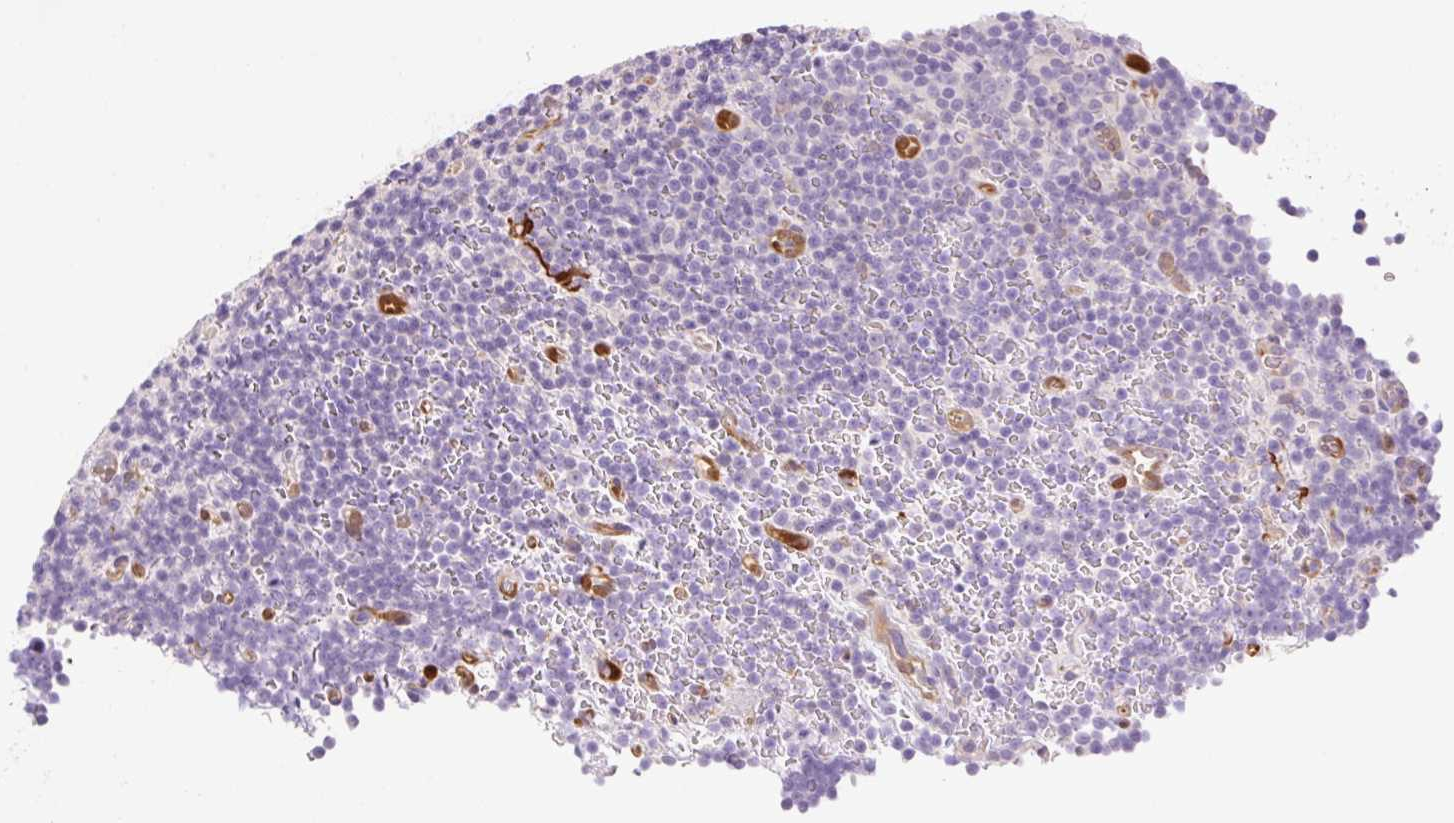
{"staining": {"intensity": "negative", "quantity": "none", "location": "none"}, "tissue": "lymphoma", "cell_type": "Tumor cells", "image_type": "cancer", "snomed": [{"axis": "morphology", "description": "Malignant lymphoma, non-Hodgkin's type, Low grade"}, {"axis": "topography", "description": "Lymph node"}], "caption": "Protein analysis of lymphoma displays no significant staining in tumor cells.", "gene": "FABP5", "patient": {"sex": "female", "age": 67}}